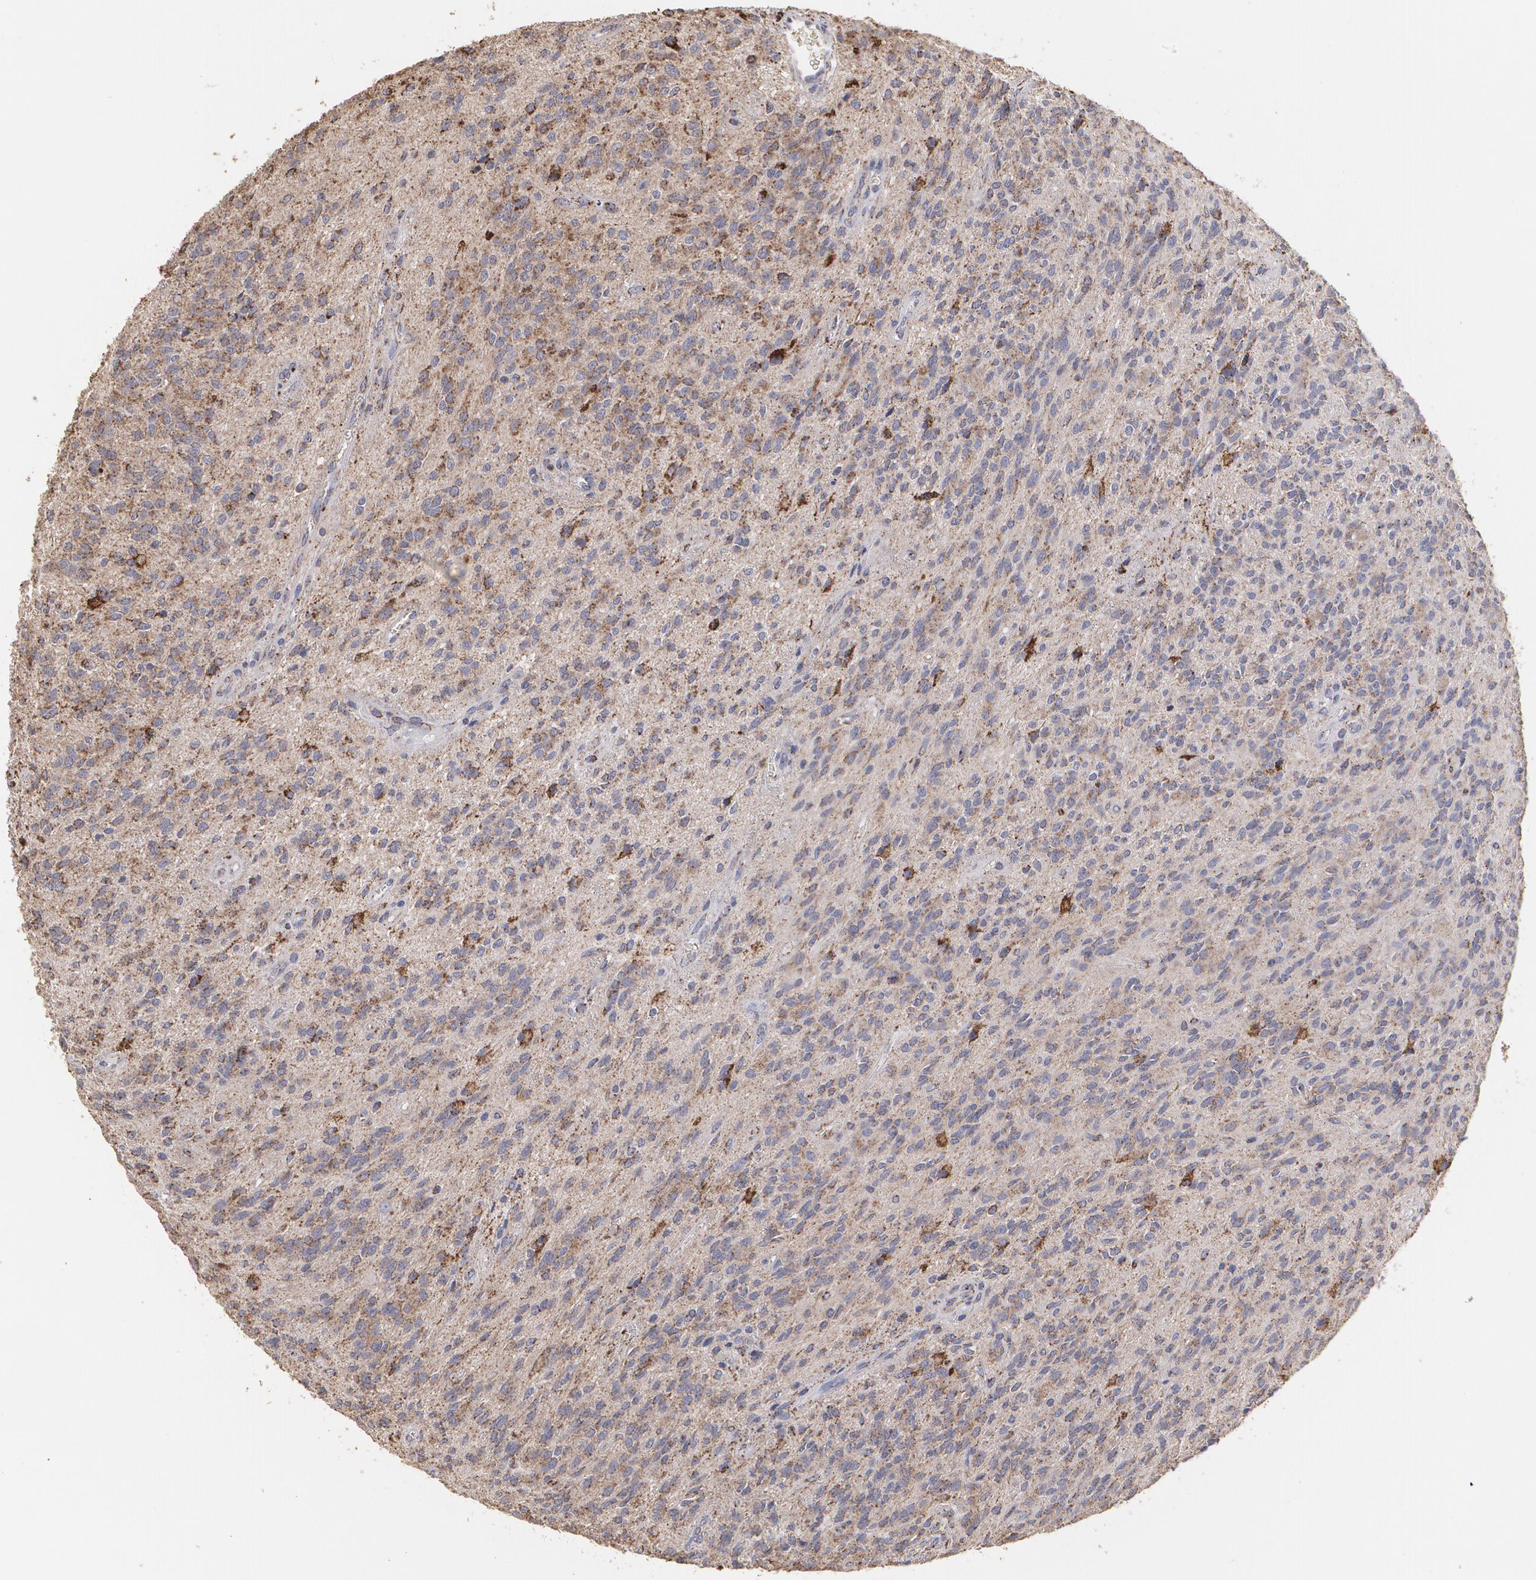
{"staining": {"intensity": "moderate", "quantity": "25%-75%", "location": "cytoplasmic/membranous"}, "tissue": "glioma", "cell_type": "Tumor cells", "image_type": "cancer", "snomed": [{"axis": "morphology", "description": "Glioma, malignant, Low grade"}, {"axis": "topography", "description": "Brain"}], "caption": "Immunohistochemical staining of human low-grade glioma (malignant) displays medium levels of moderate cytoplasmic/membranous protein expression in approximately 25%-75% of tumor cells. (DAB = brown stain, brightfield microscopy at high magnification).", "gene": "HSPD1", "patient": {"sex": "female", "age": 15}}